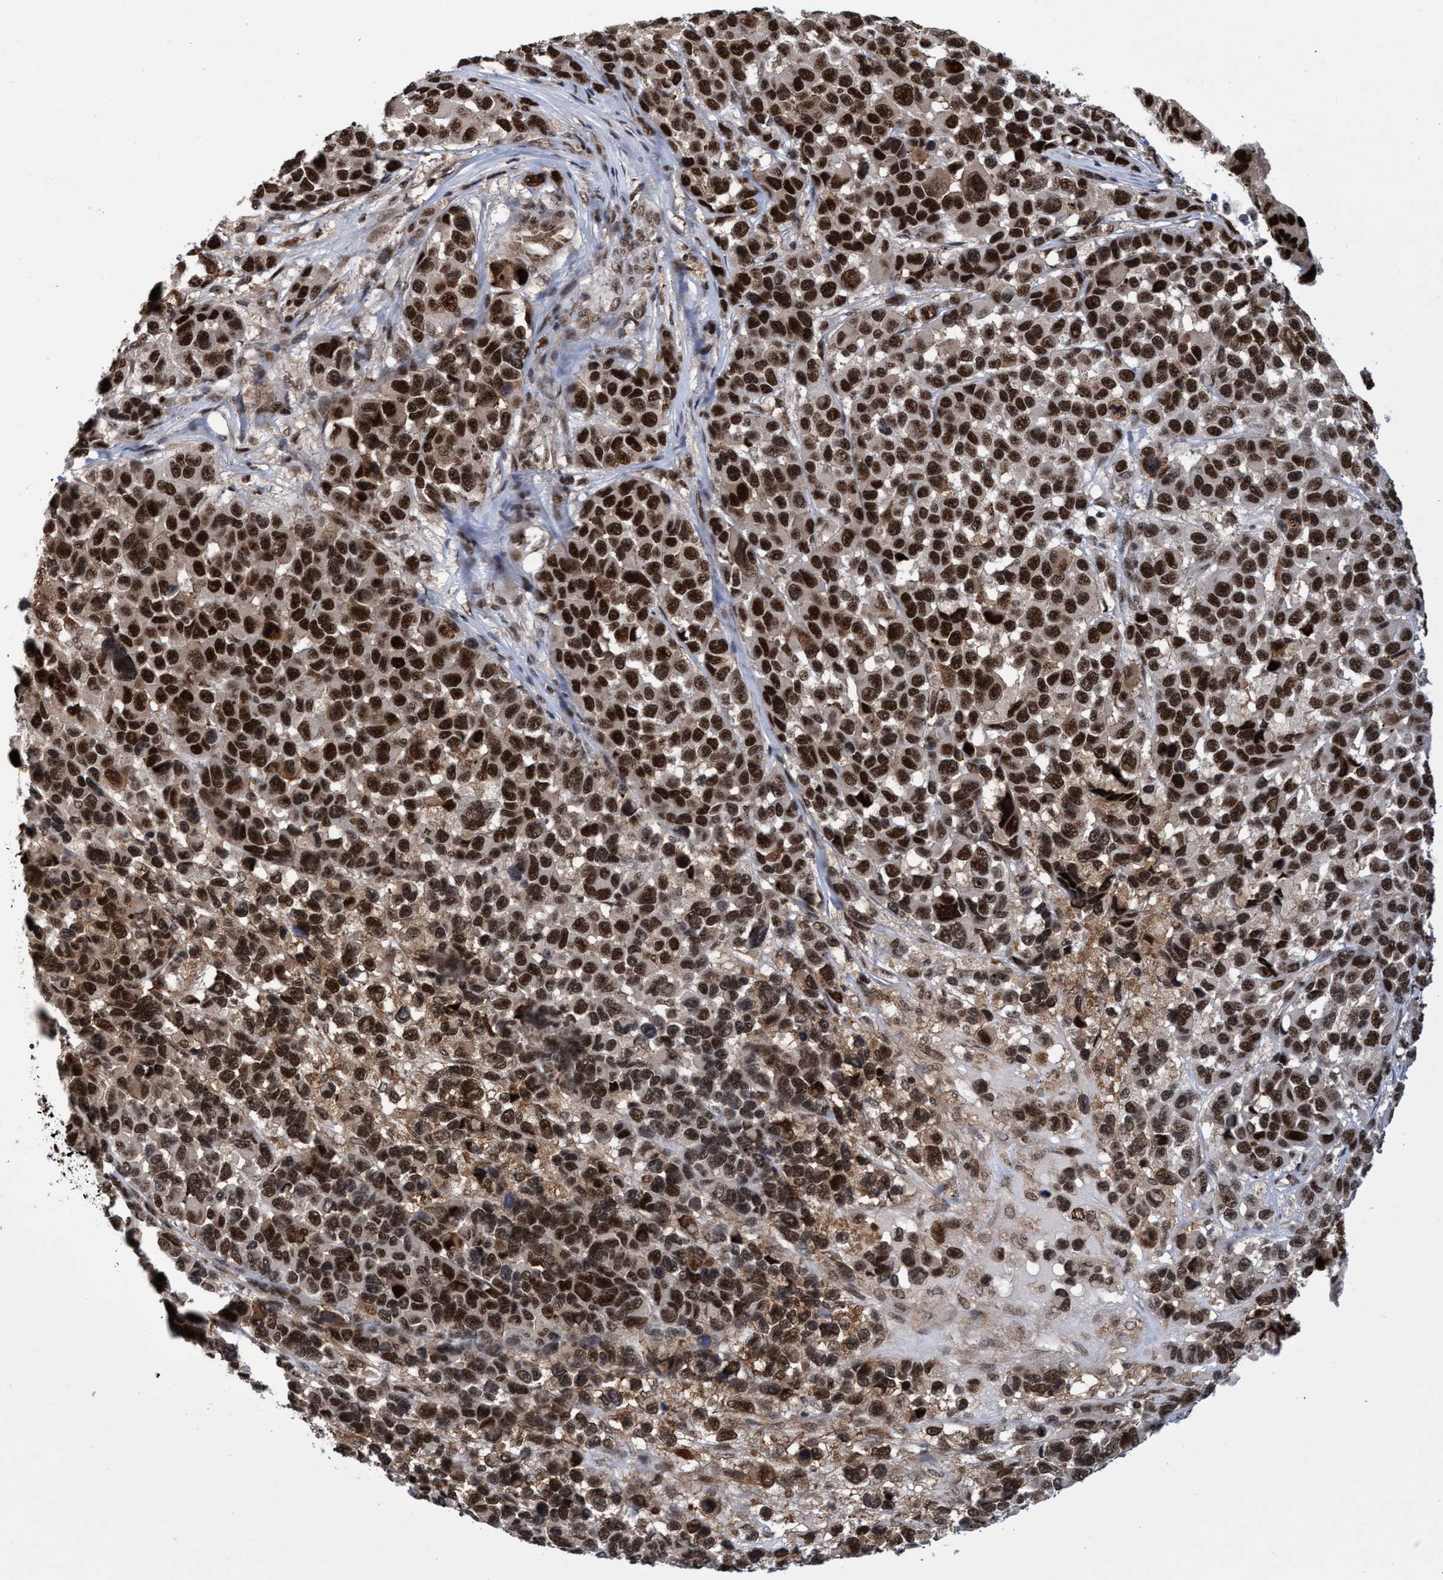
{"staining": {"intensity": "strong", "quantity": ">75%", "location": "nuclear"}, "tissue": "melanoma", "cell_type": "Tumor cells", "image_type": "cancer", "snomed": [{"axis": "morphology", "description": "Malignant melanoma, NOS"}, {"axis": "topography", "description": "Skin"}], "caption": "Human melanoma stained with a protein marker demonstrates strong staining in tumor cells.", "gene": "GTF2F1", "patient": {"sex": "male", "age": 53}}